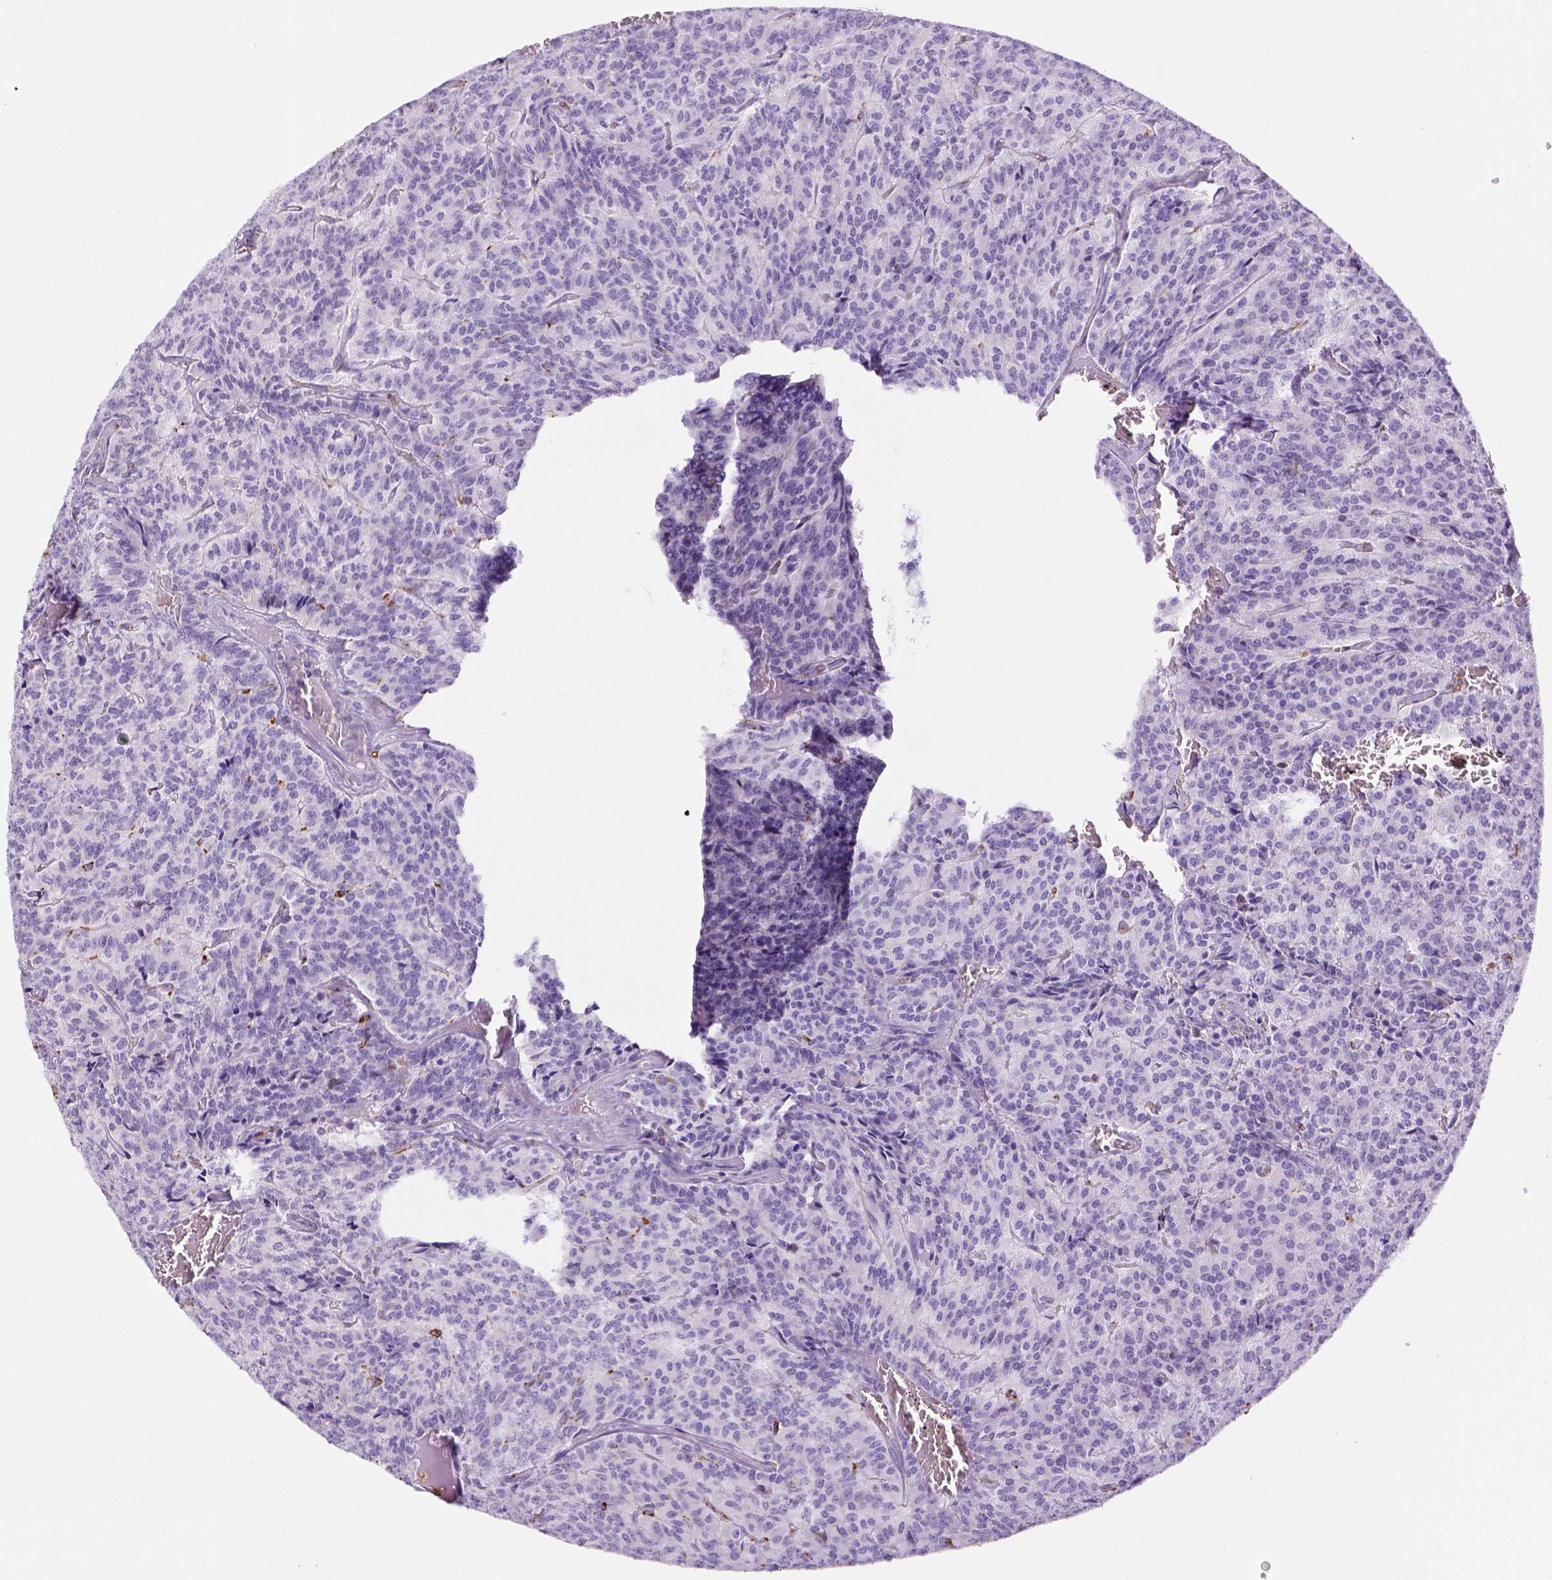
{"staining": {"intensity": "negative", "quantity": "none", "location": "none"}, "tissue": "carcinoid", "cell_type": "Tumor cells", "image_type": "cancer", "snomed": [{"axis": "morphology", "description": "Carcinoid, malignant, NOS"}, {"axis": "topography", "description": "Lung"}], "caption": "Immunohistochemistry of carcinoid demonstrates no staining in tumor cells. The staining is performed using DAB (3,3'-diaminobenzidine) brown chromogen with nuclei counter-stained in using hematoxylin.", "gene": "CD68", "patient": {"sex": "male", "age": 70}}